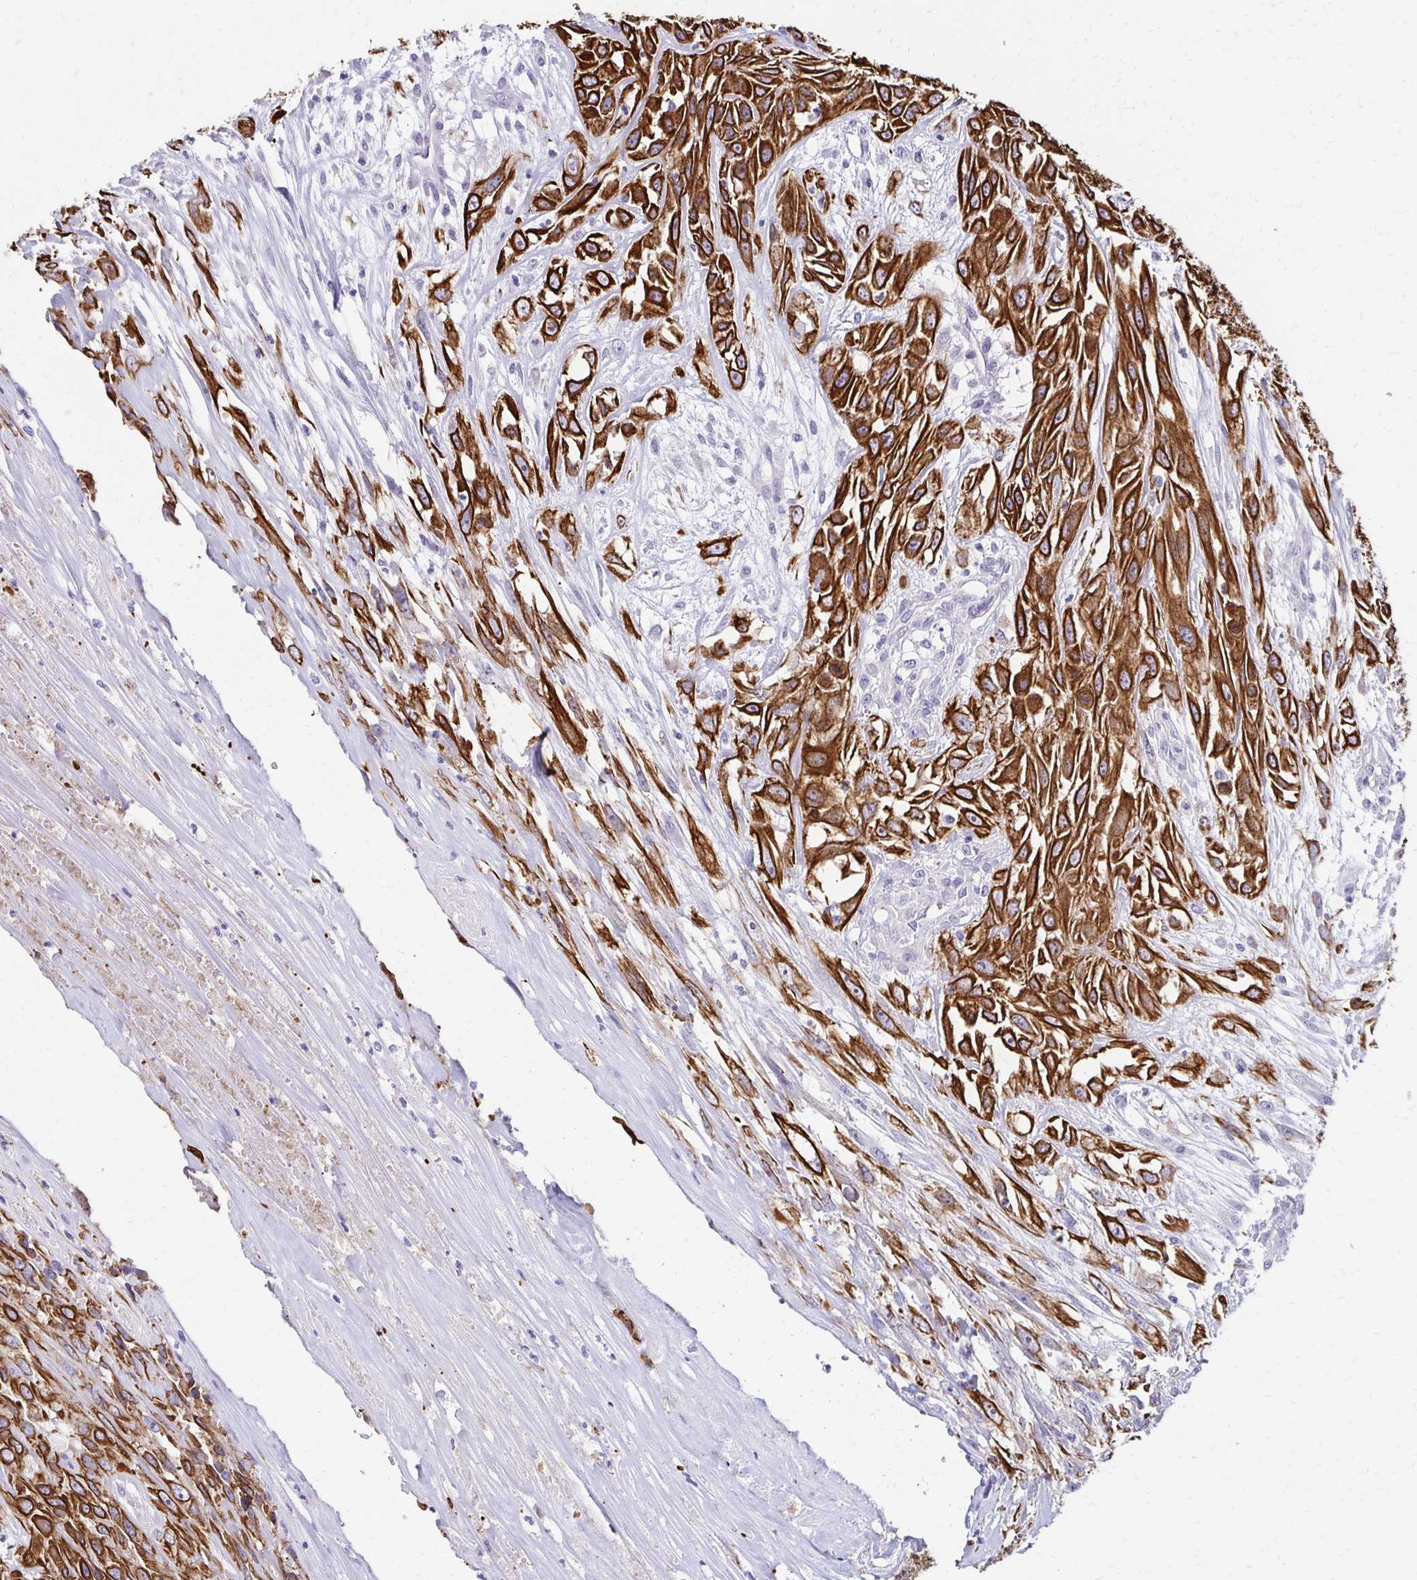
{"staining": {"intensity": "strong", "quantity": ">75%", "location": "cytoplasmic/membranous"}, "tissue": "urothelial cancer", "cell_type": "Tumor cells", "image_type": "cancer", "snomed": [{"axis": "morphology", "description": "Urothelial carcinoma, High grade"}, {"axis": "topography", "description": "Urinary bladder"}], "caption": "An immunohistochemistry (IHC) histopathology image of neoplastic tissue is shown. Protein staining in brown shows strong cytoplasmic/membranous positivity in high-grade urothelial carcinoma within tumor cells.", "gene": "C1QTNF2", "patient": {"sex": "male", "age": 67}}